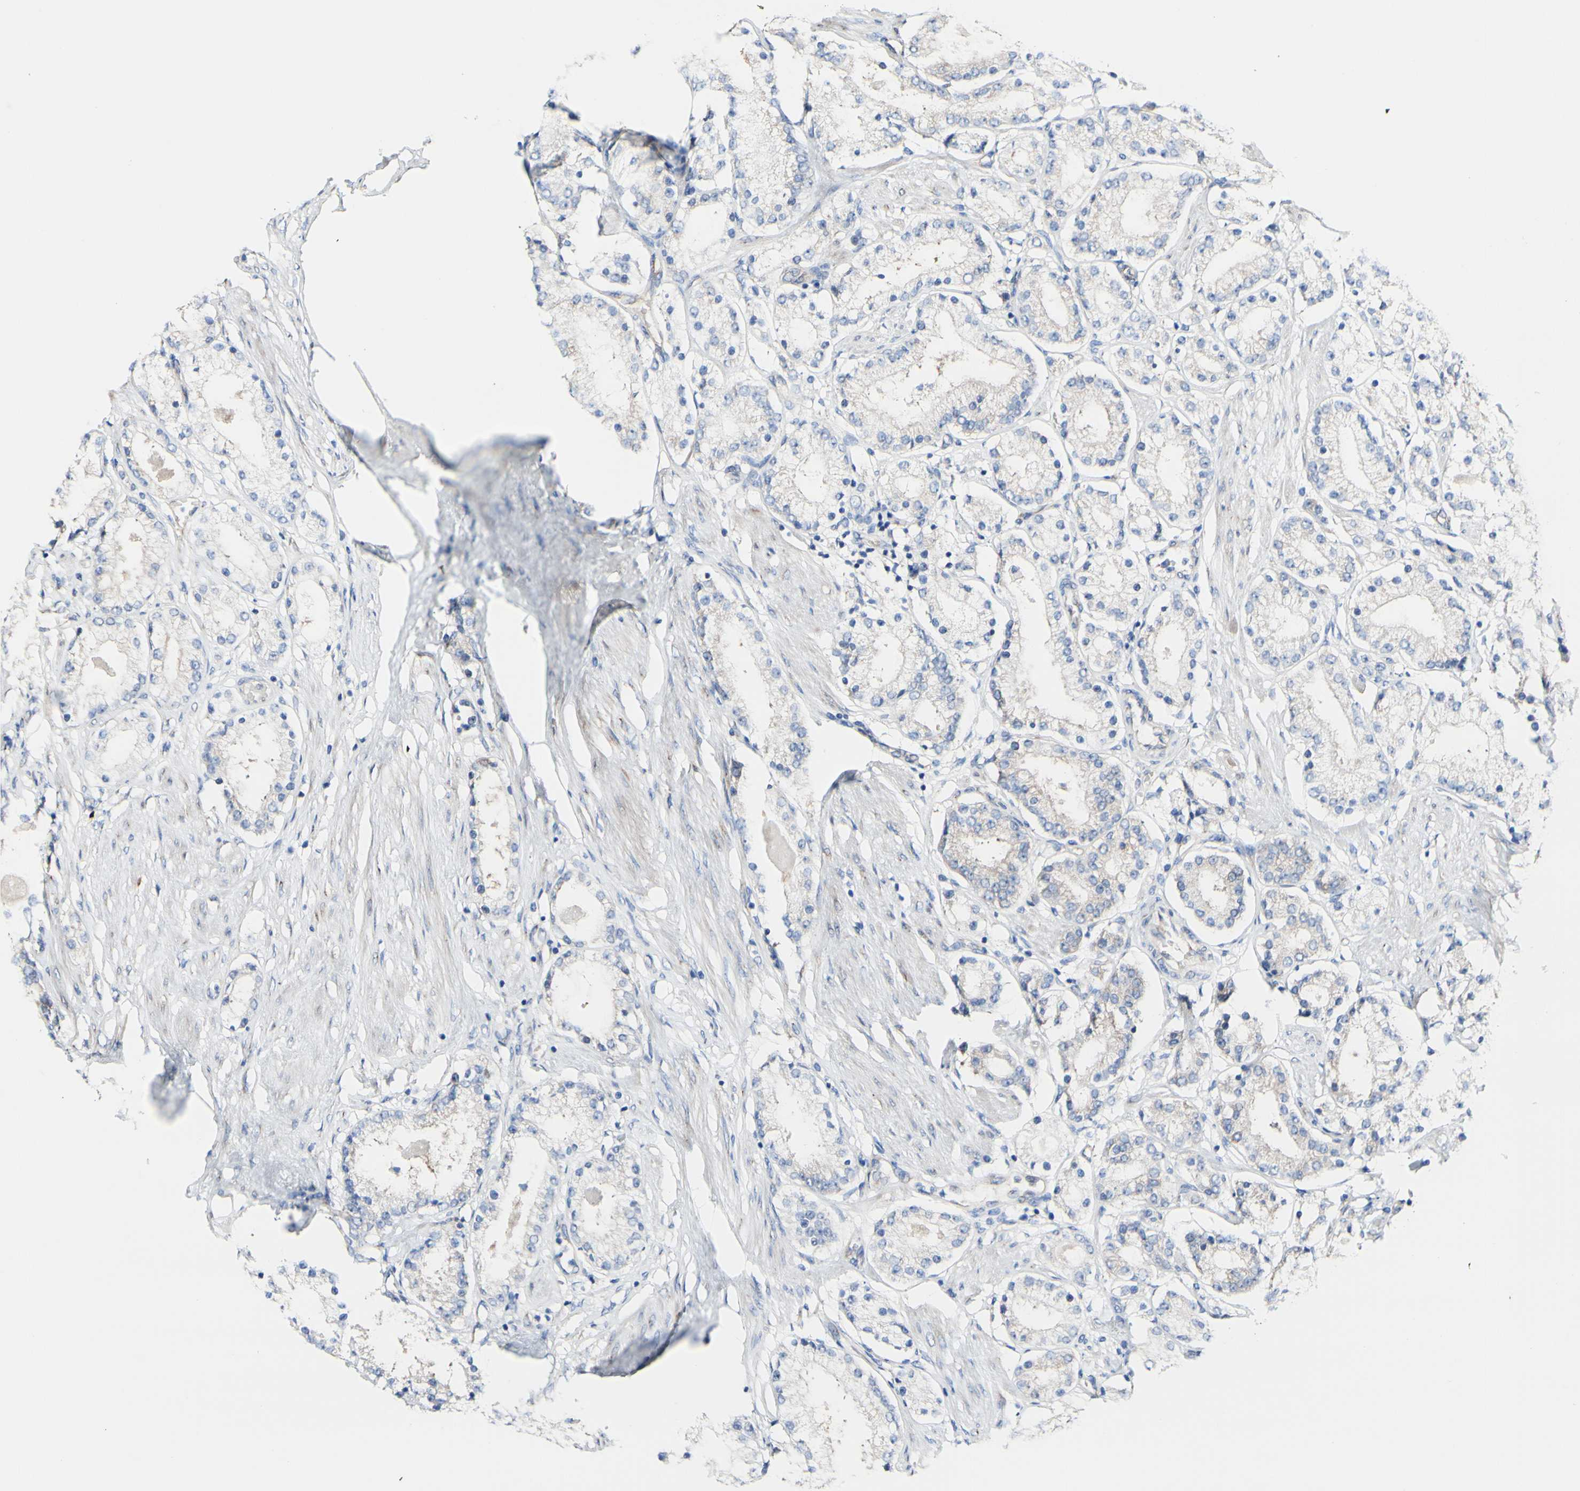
{"staining": {"intensity": "weak", "quantity": "25%-75%", "location": "cytoplasmic/membranous"}, "tissue": "prostate cancer", "cell_type": "Tumor cells", "image_type": "cancer", "snomed": [{"axis": "morphology", "description": "Adenocarcinoma, Low grade"}, {"axis": "topography", "description": "Prostate"}], "caption": "A photomicrograph of low-grade adenocarcinoma (prostate) stained for a protein demonstrates weak cytoplasmic/membranous brown staining in tumor cells.", "gene": "LRIG3", "patient": {"sex": "male", "age": 63}}